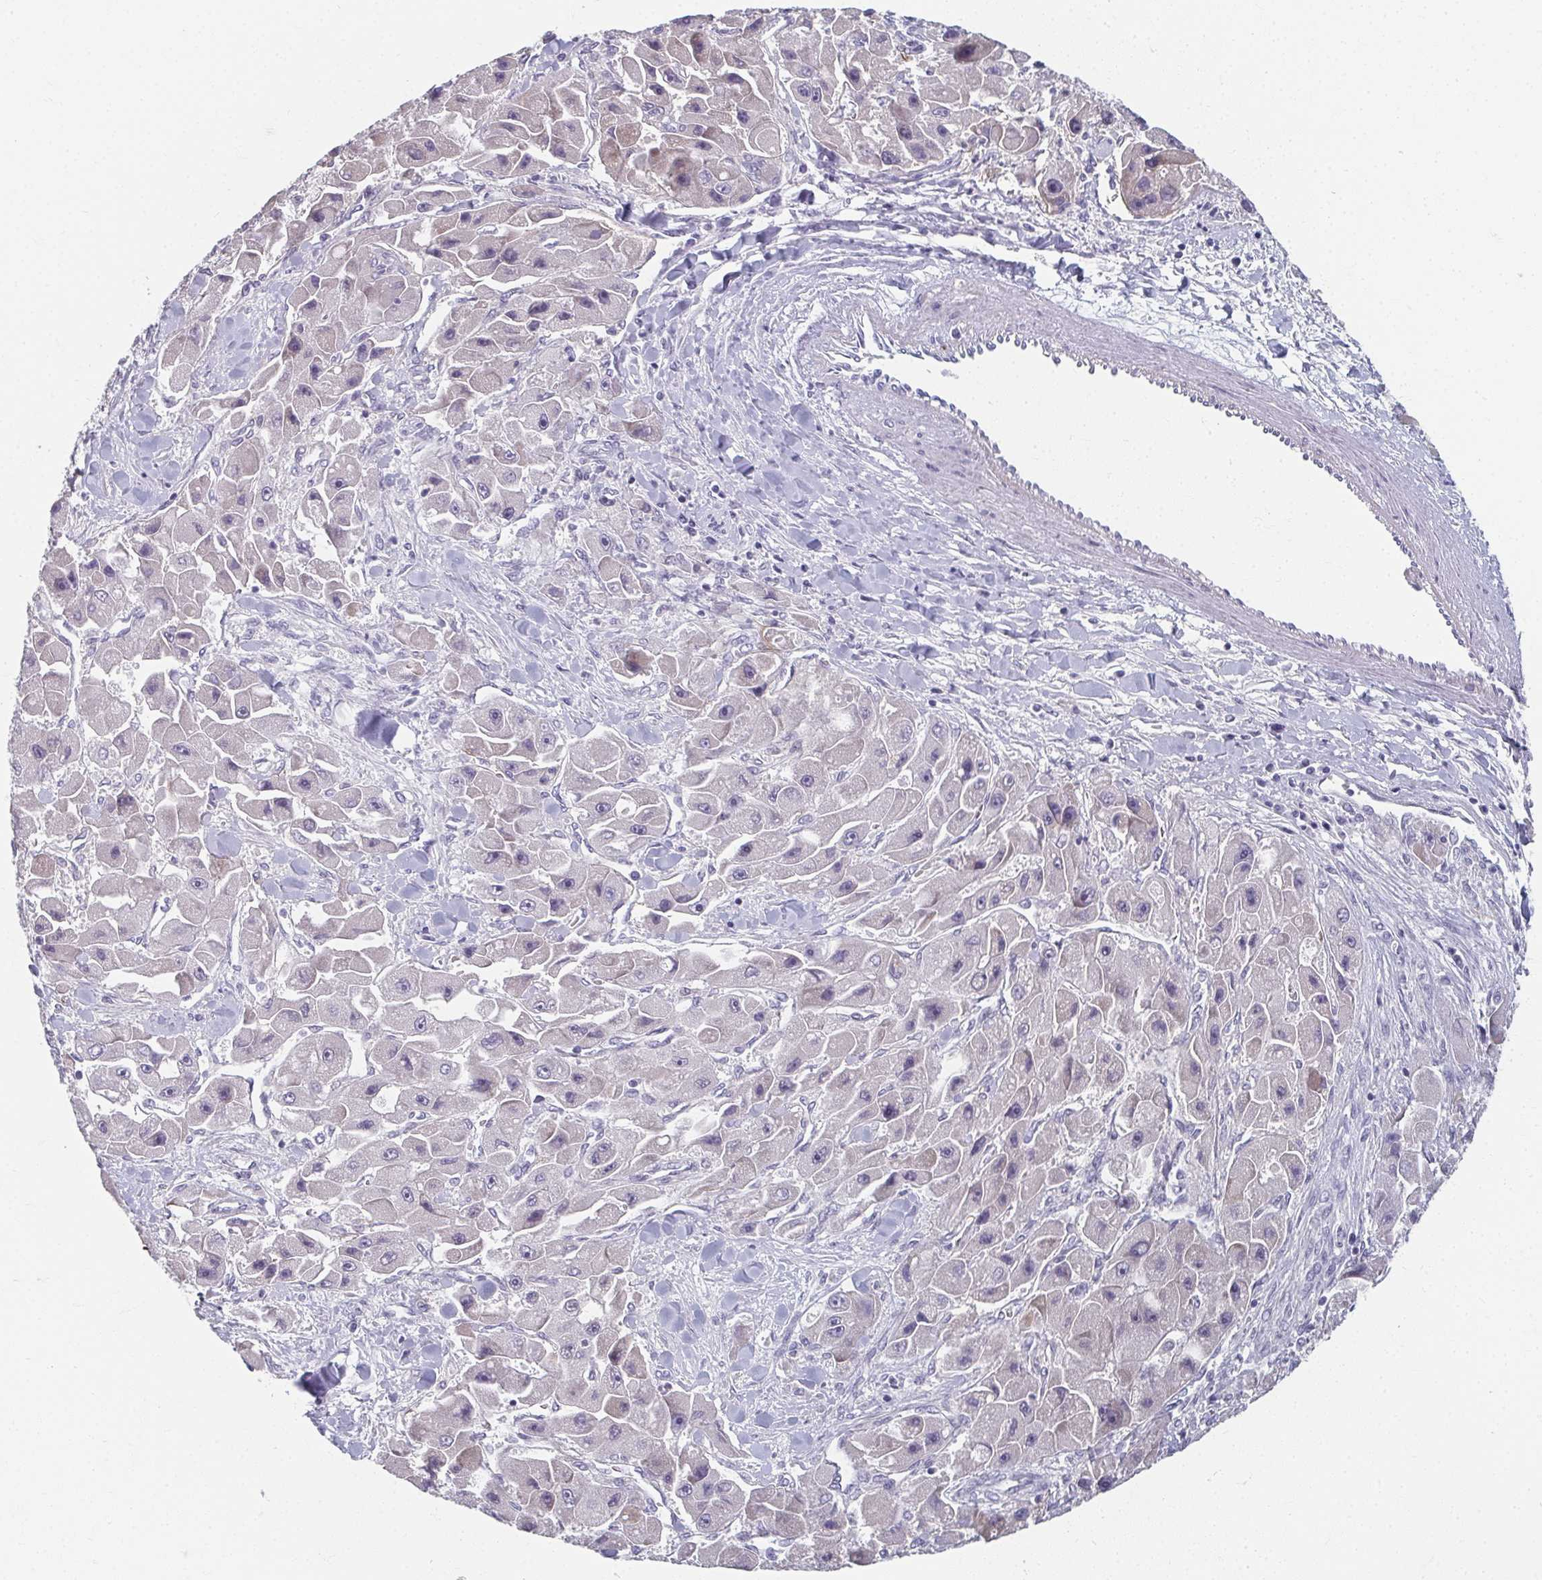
{"staining": {"intensity": "negative", "quantity": "none", "location": "none"}, "tissue": "liver cancer", "cell_type": "Tumor cells", "image_type": "cancer", "snomed": [{"axis": "morphology", "description": "Carcinoma, Hepatocellular, NOS"}, {"axis": "topography", "description": "Liver"}], "caption": "There is no significant expression in tumor cells of liver cancer.", "gene": "CAMKV", "patient": {"sex": "male", "age": 24}}